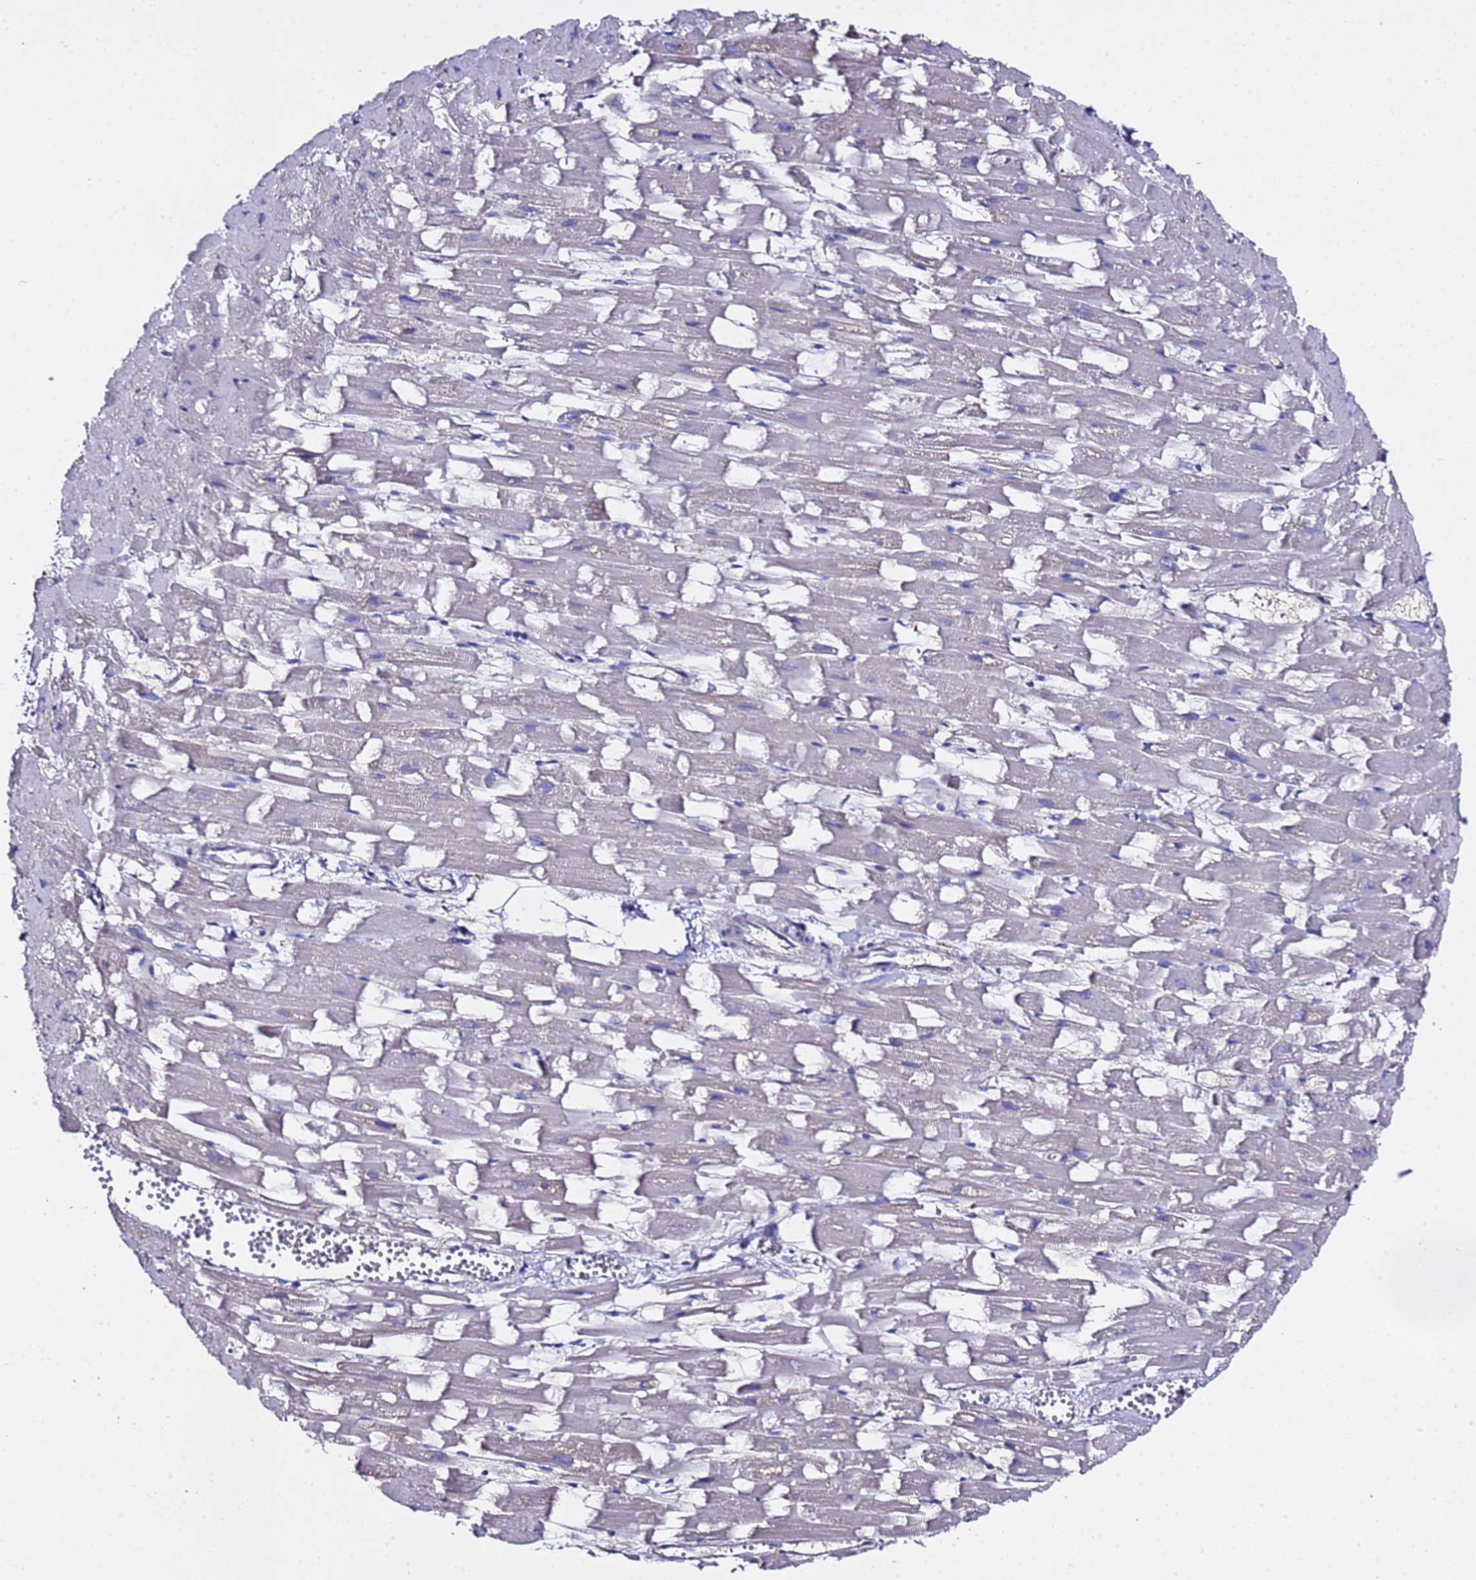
{"staining": {"intensity": "negative", "quantity": "none", "location": "none"}, "tissue": "heart muscle", "cell_type": "Cardiomyocytes", "image_type": "normal", "snomed": [{"axis": "morphology", "description": "Normal tissue, NOS"}, {"axis": "topography", "description": "Heart"}], "caption": "Protein analysis of normal heart muscle displays no significant expression in cardiomyocytes.", "gene": "ALG3", "patient": {"sex": "female", "age": 64}}